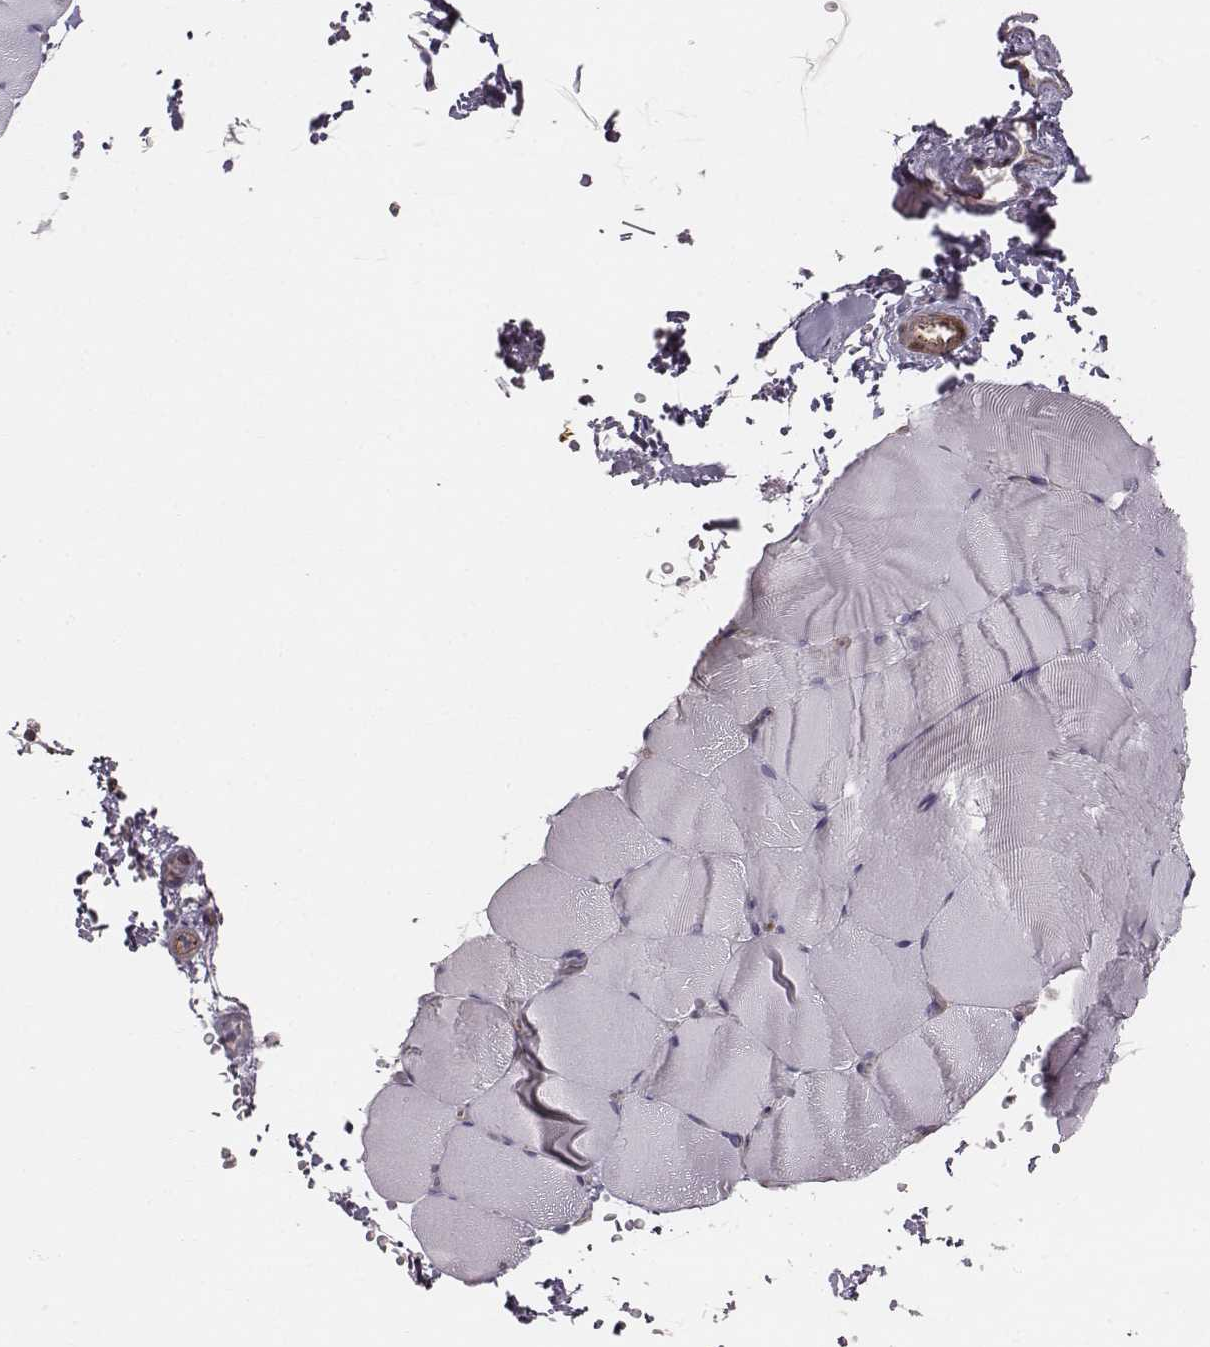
{"staining": {"intensity": "negative", "quantity": "none", "location": "none"}, "tissue": "skeletal muscle", "cell_type": "Myocytes", "image_type": "normal", "snomed": [{"axis": "morphology", "description": "Normal tissue, NOS"}, {"axis": "topography", "description": "Skeletal muscle"}], "caption": "An IHC image of normal skeletal muscle is shown. There is no staining in myocytes of skeletal muscle. Brightfield microscopy of IHC stained with DAB (3,3'-diaminobenzidine) (brown) and hematoxylin (blue), captured at high magnification.", "gene": "ZYX", "patient": {"sex": "female", "age": 37}}